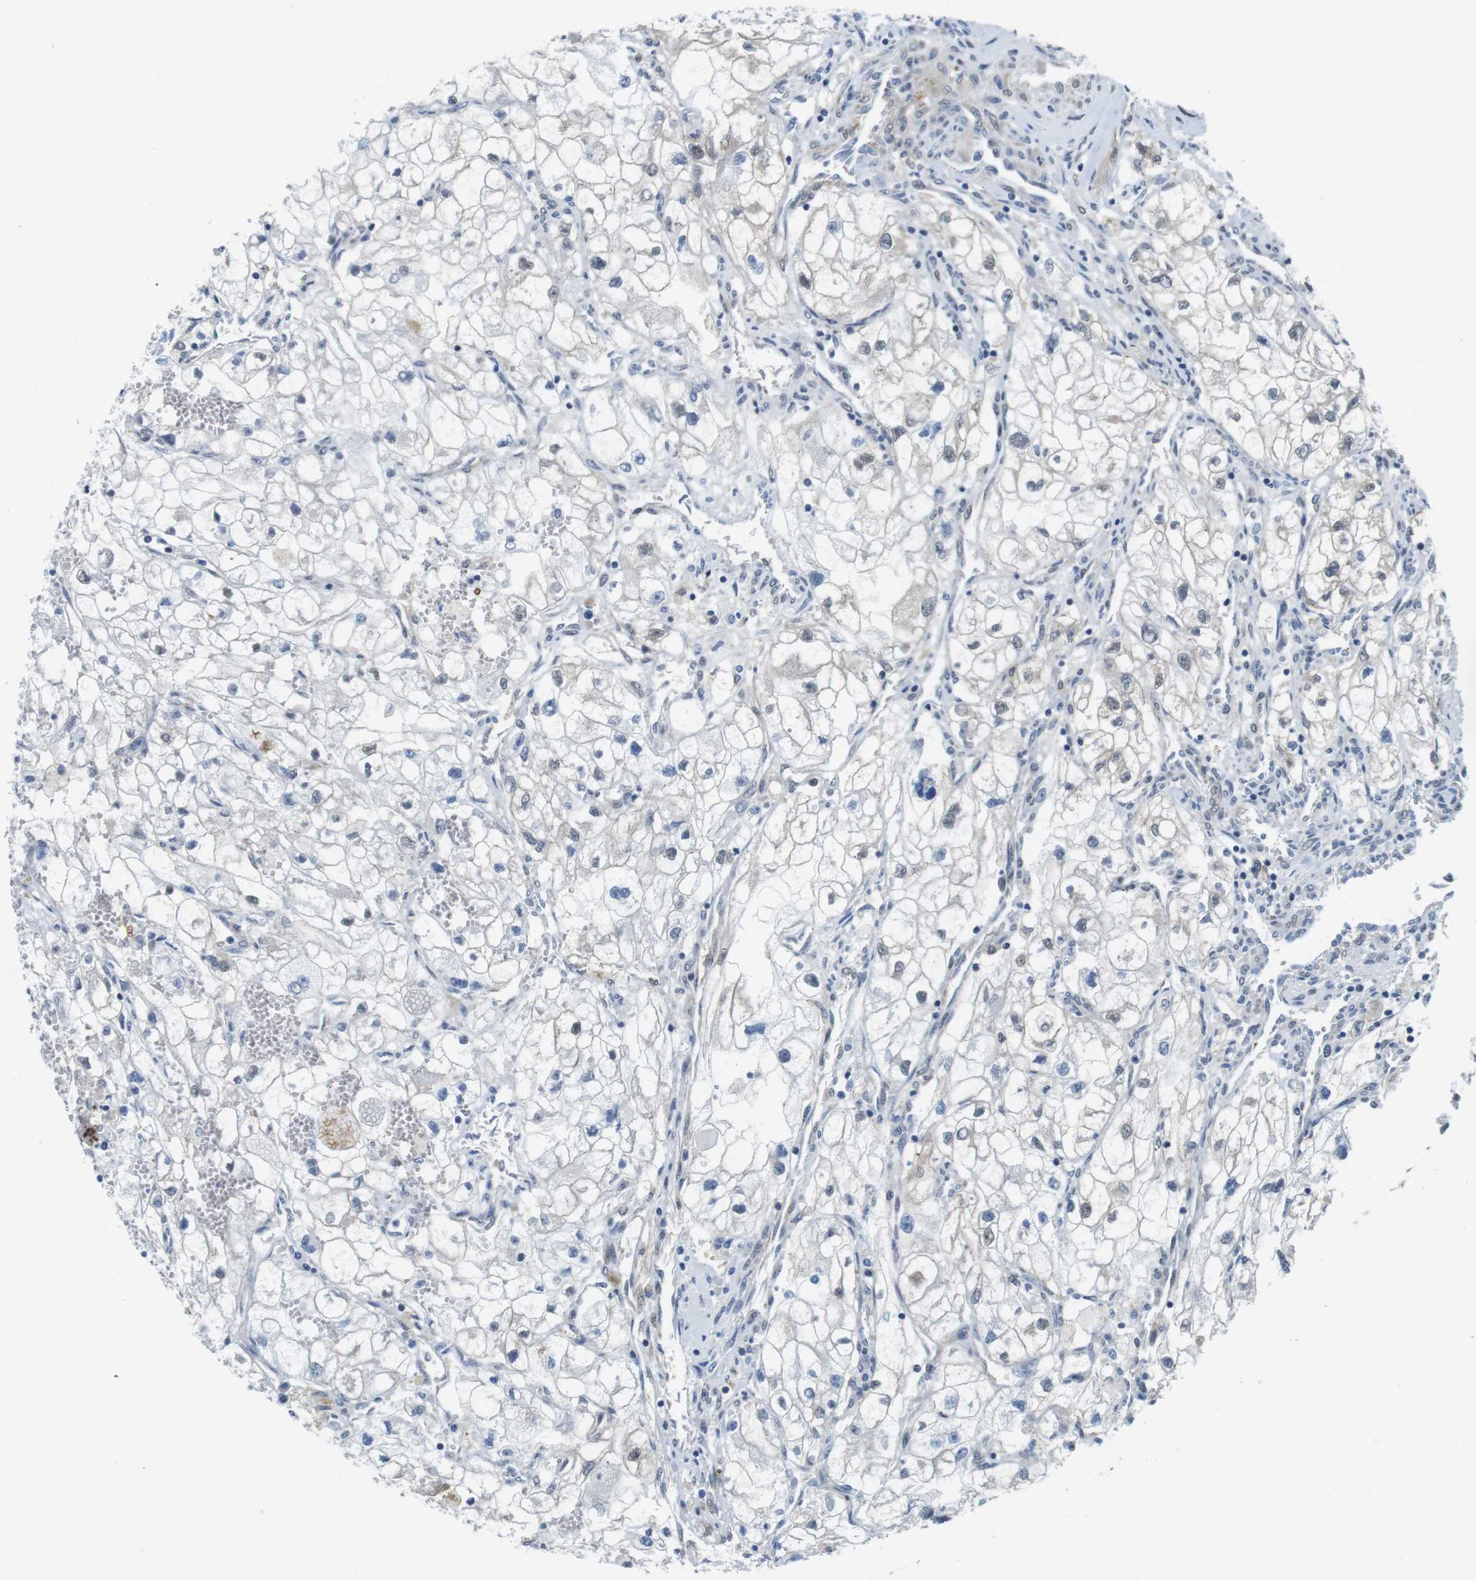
{"staining": {"intensity": "weak", "quantity": "<25%", "location": "nuclear"}, "tissue": "renal cancer", "cell_type": "Tumor cells", "image_type": "cancer", "snomed": [{"axis": "morphology", "description": "Adenocarcinoma, NOS"}, {"axis": "topography", "description": "Kidney"}], "caption": "DAB (3,3'-diaminobenzidine) immunohistochemical staining of adenocarcinoma (renal) shows no significant positivity in tumor cells.", "gene": "CASP2", "patient": {"sex": "female", "age": 70}}